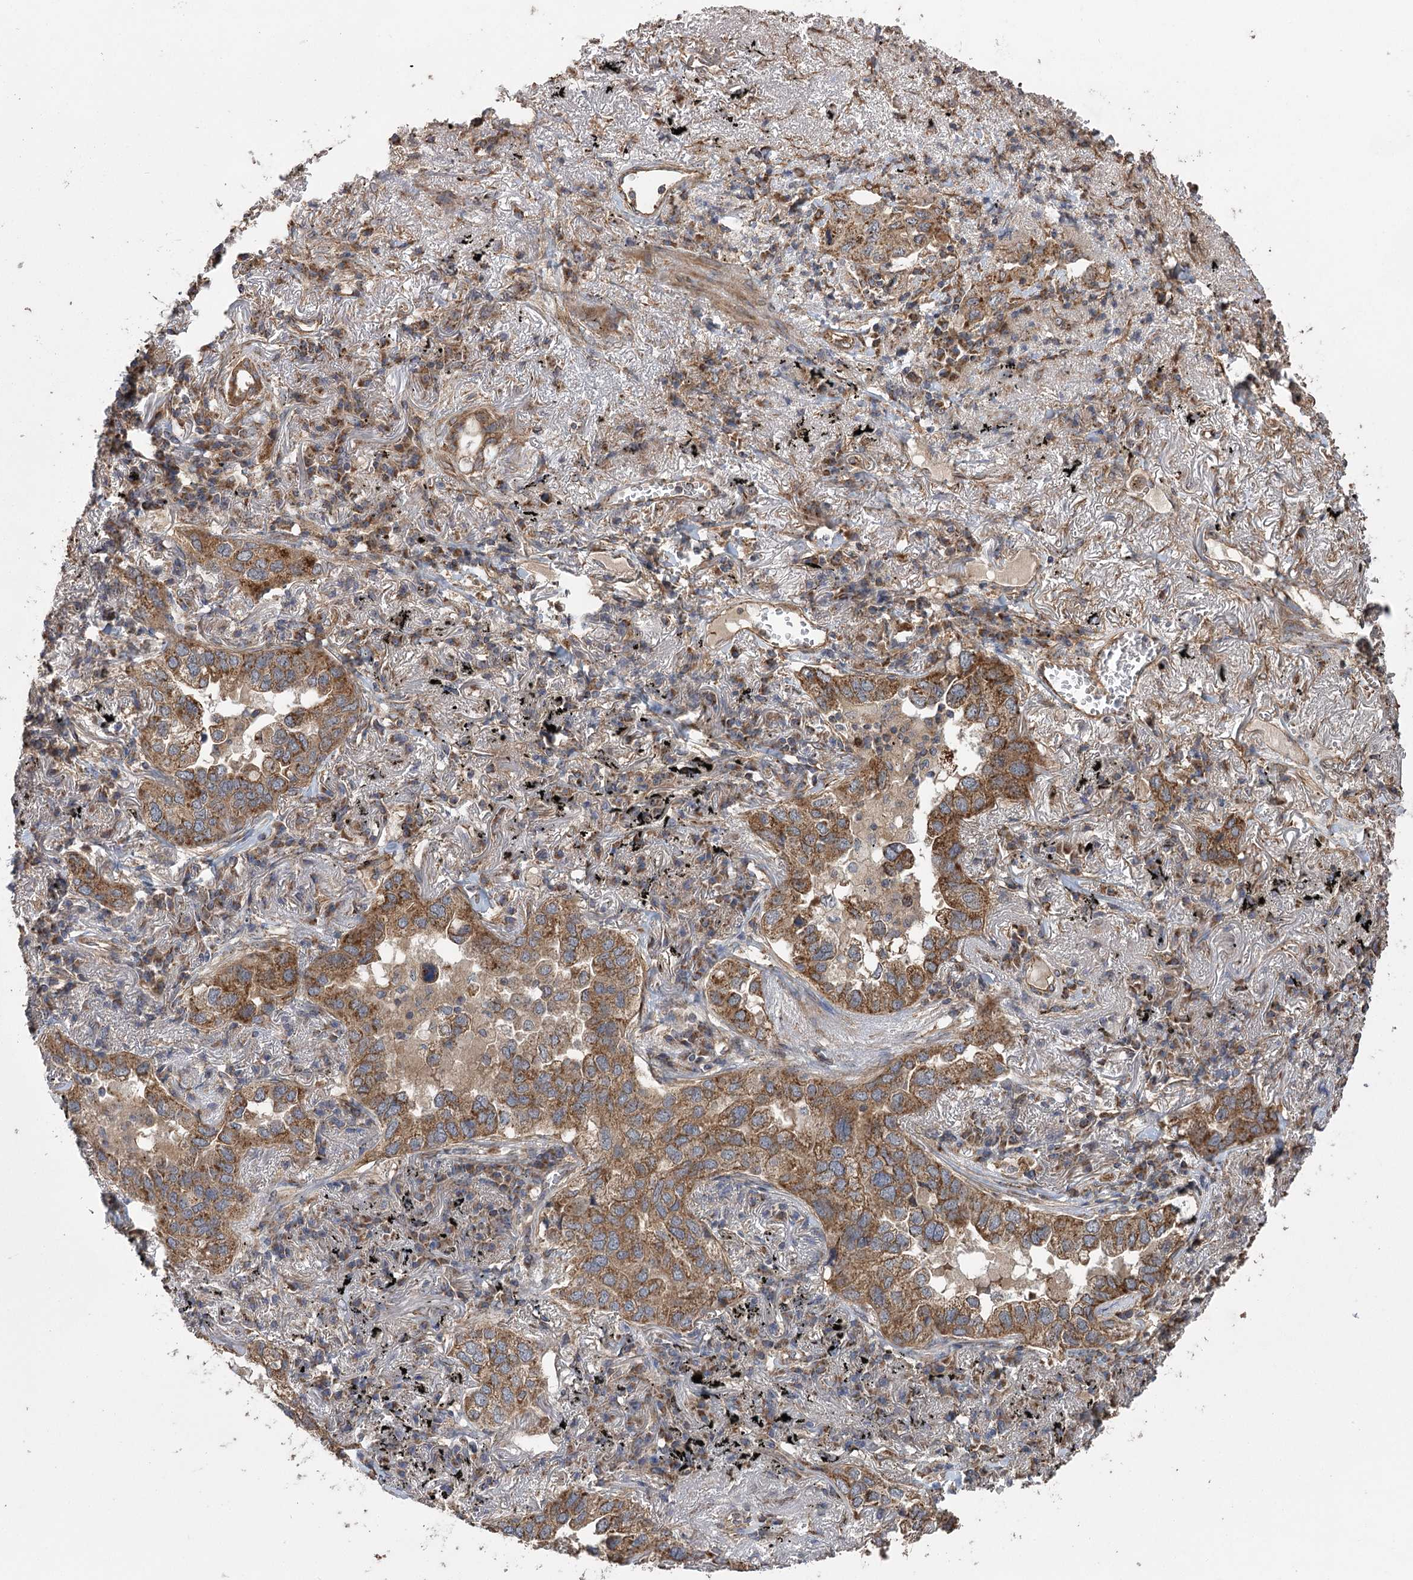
{"staining": {"intensity": "strong", "quantity": ">75%", "location": "cytoplasmic/membranous"}, "tissue": "lung cancer", "cell_type": "Tumor cells", "image_type": "cancer", "snomed": [{"axis": "morphology", "description": "Adenocarcinoma, NOS"}, {"axis": "topography", "description": "Lung"}], "caption": "An immunohistochemistry image of neoplastic tissue is shown. Protein staining in brown labels strong cytoplasmic/membranous positivity in lung cancer within tumor cells.", "gene": "RWDD4", "patient": {"sex": "male", "age": 65}}